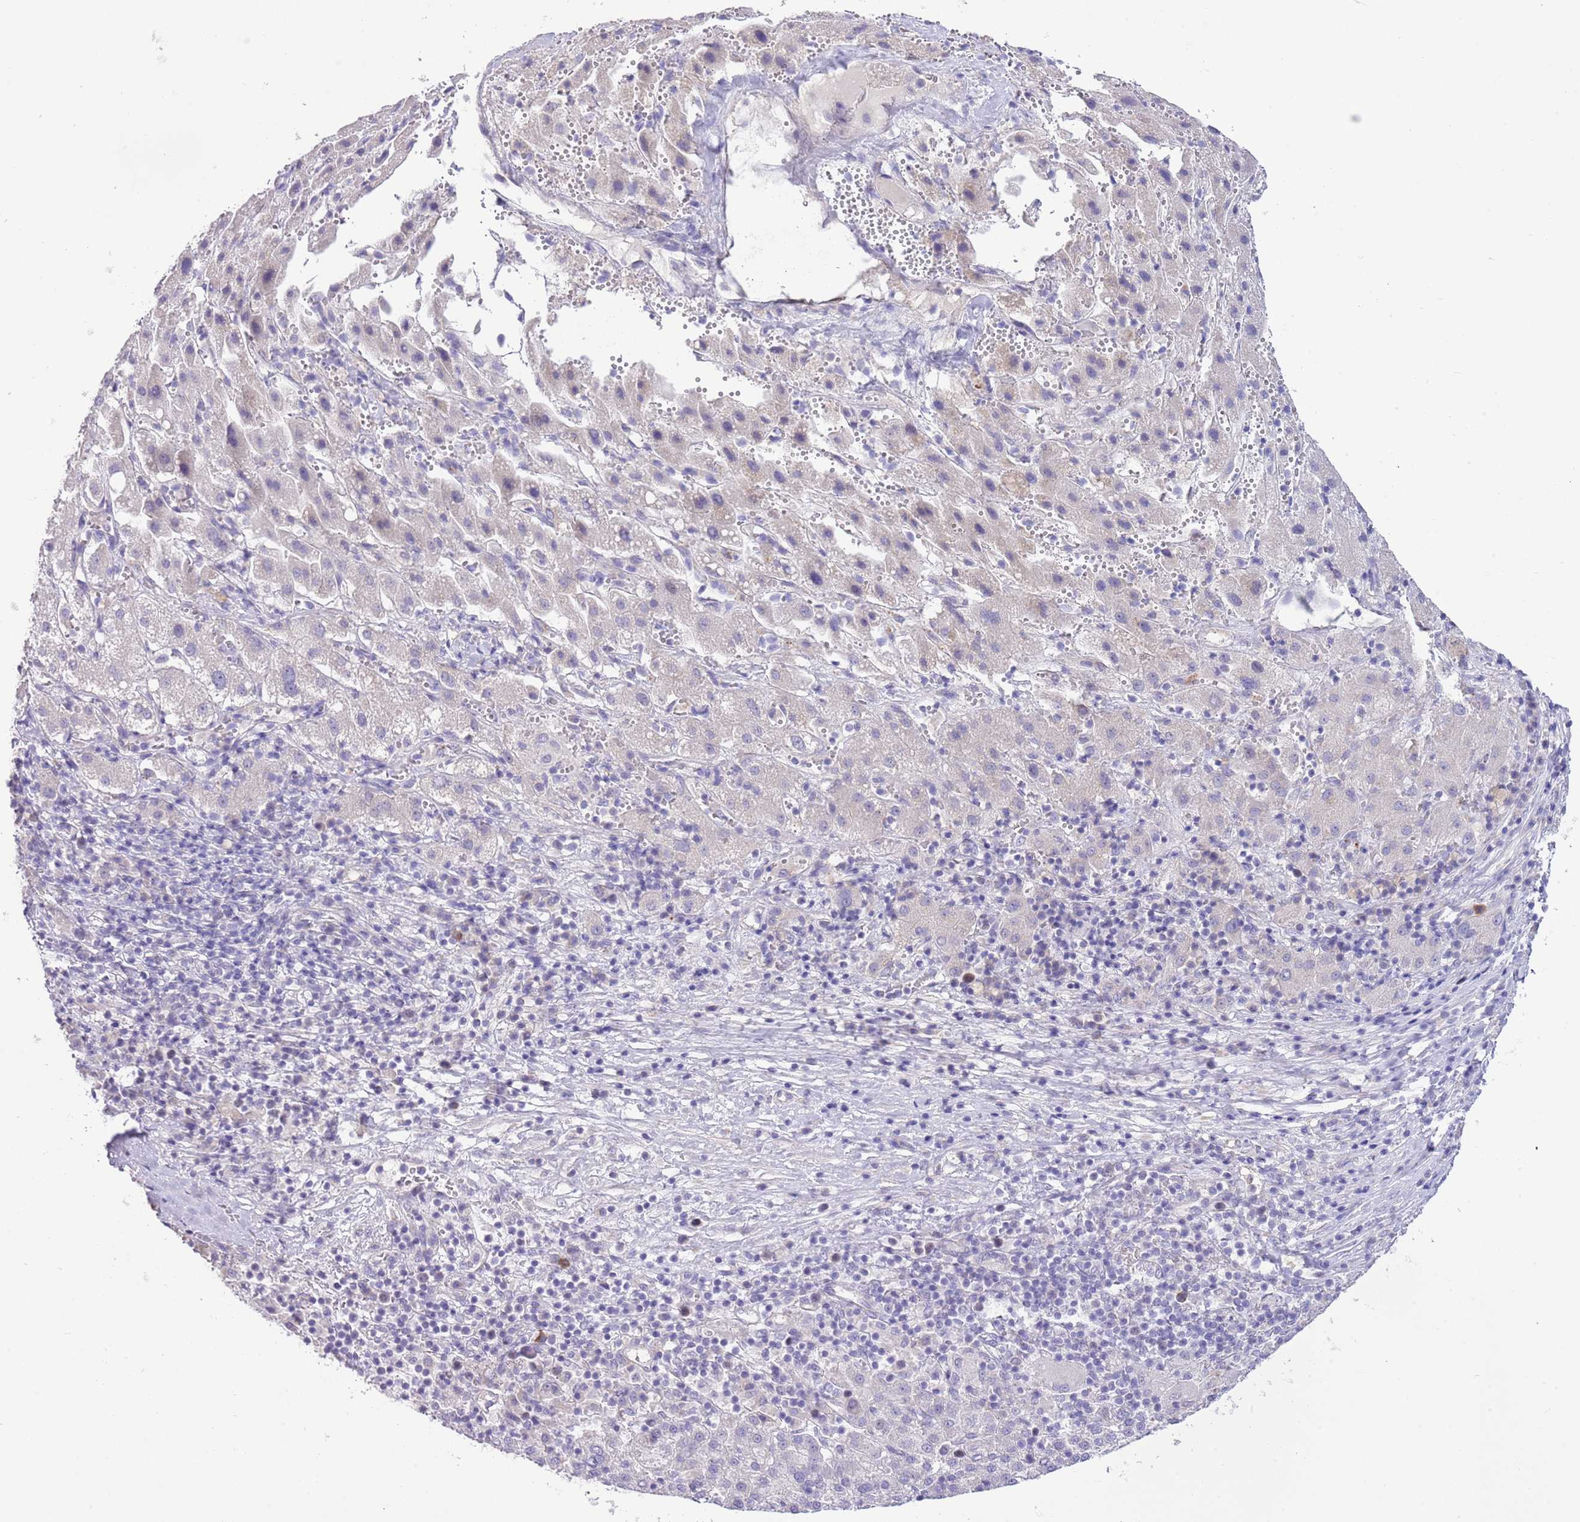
{"staining": {"intensity": "negative", "quantity": "none", "location": "none"}, "tissue": "liver cancer", "cell_type": "Tumor cells", "image_type": "cancer", "snomed": [{"axis": "morphology", "description": "Carcinoma, Hepatocellular, NOS"}, {"axis": "topography", "description": "Liver"}], "caption": "Human liver cancer stained for a protein using immunohistochemistry (IHC) reveals no positivity in tumor cells.", "gene": "FBRSL1", "patient": {"sex": "female", "age": 58}}